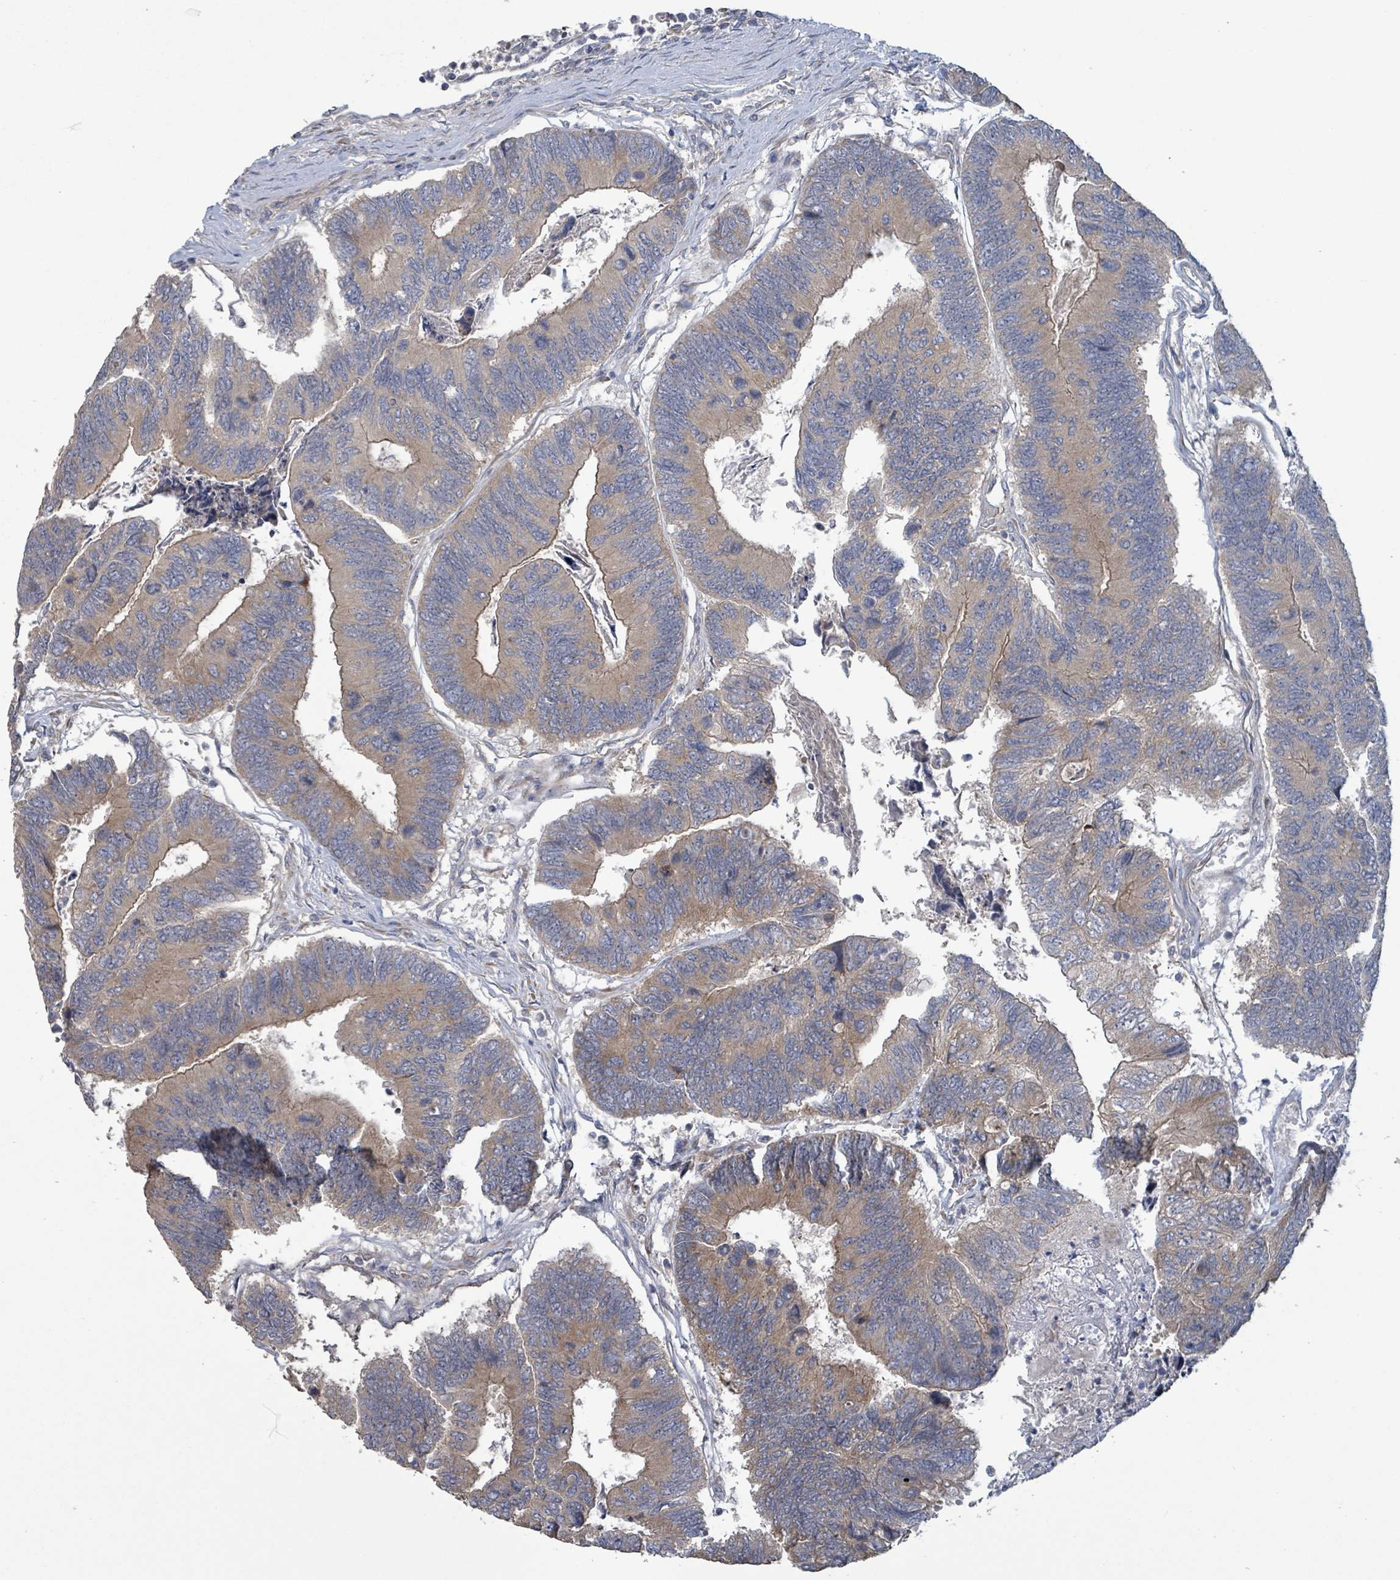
{"staining": {"intensity": "moderate", "quantity": ">75%", "location": "cytoplasmic/membranous"}, "tissue": "colorectal cancer", "cell_type": "Tumor cells", "image_type": "cancer", "snomed": [{"axis": "morphology", "description": "Adenocarcinoma, NOS"}, {"axis": "topography", "description": "Colon"}], "caption": "Colorectal cancer (adenocarcinoma) stained for a protein (brown) shows moderate cytoplasmic/membranous positive expression in about >75% of tumor cells.", "gene": "RPL32", "patient": {"sex": "female", "age": 67}}